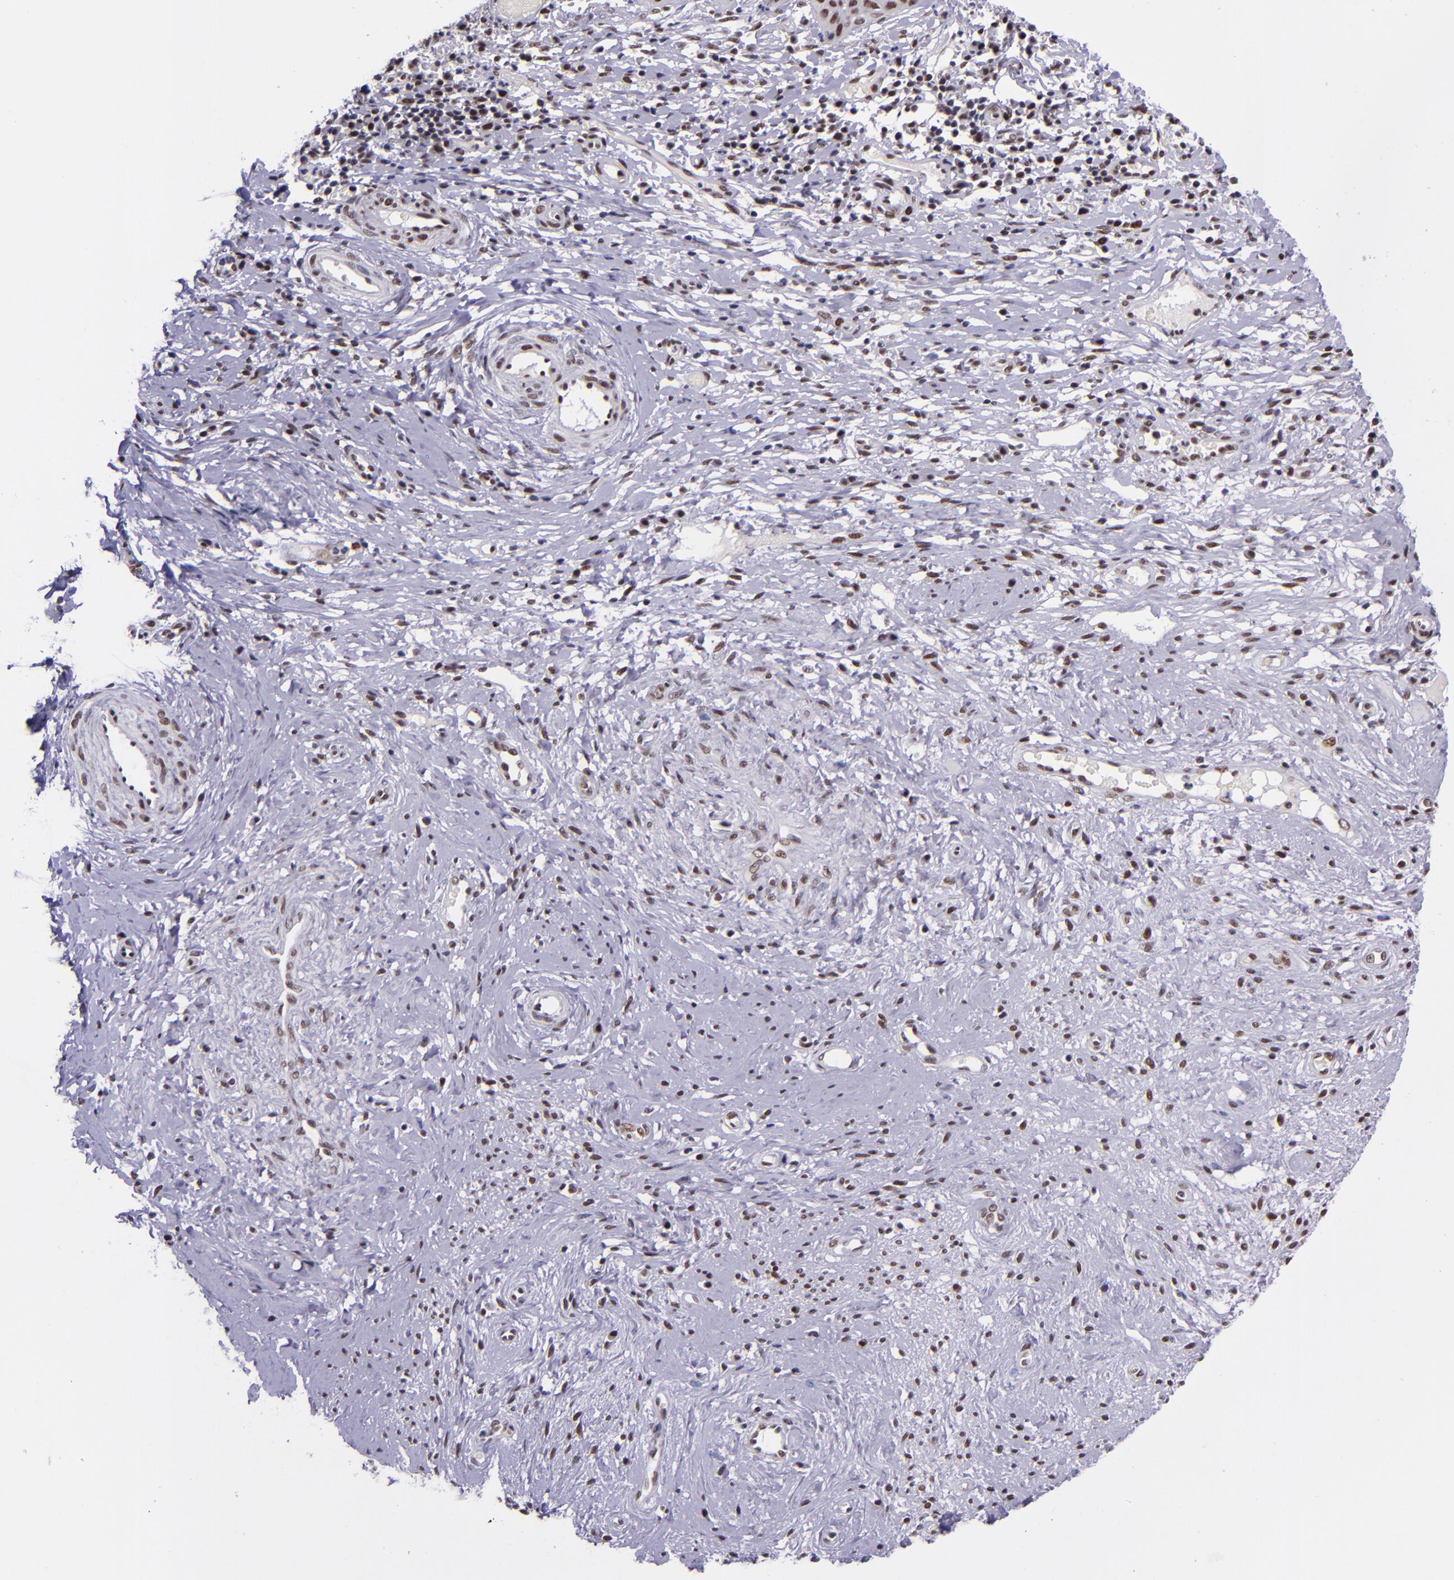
{"staining": {"intensity": "strong", "quantity": ">75%", "location": "nuclear"}, "tissue": "cervical cancer", "cell_type": "Tumor cells", "image_type": "cancer", "snomed": [{"axis": "morphology", "description": "Normal tissue, NOS"}, {"axis": "morphology", "description": "Squamous cell carcinoma, NOS"}, {"axis": "topography", "description": "Cervix"}], "caption": "Strong nuclear expression is identified in approximately >75% of tumor cells in cervical cancer (squamous cell carcinoma).", "gene": "GPKOW", "patient": {"sex": "female", "age": 39}}